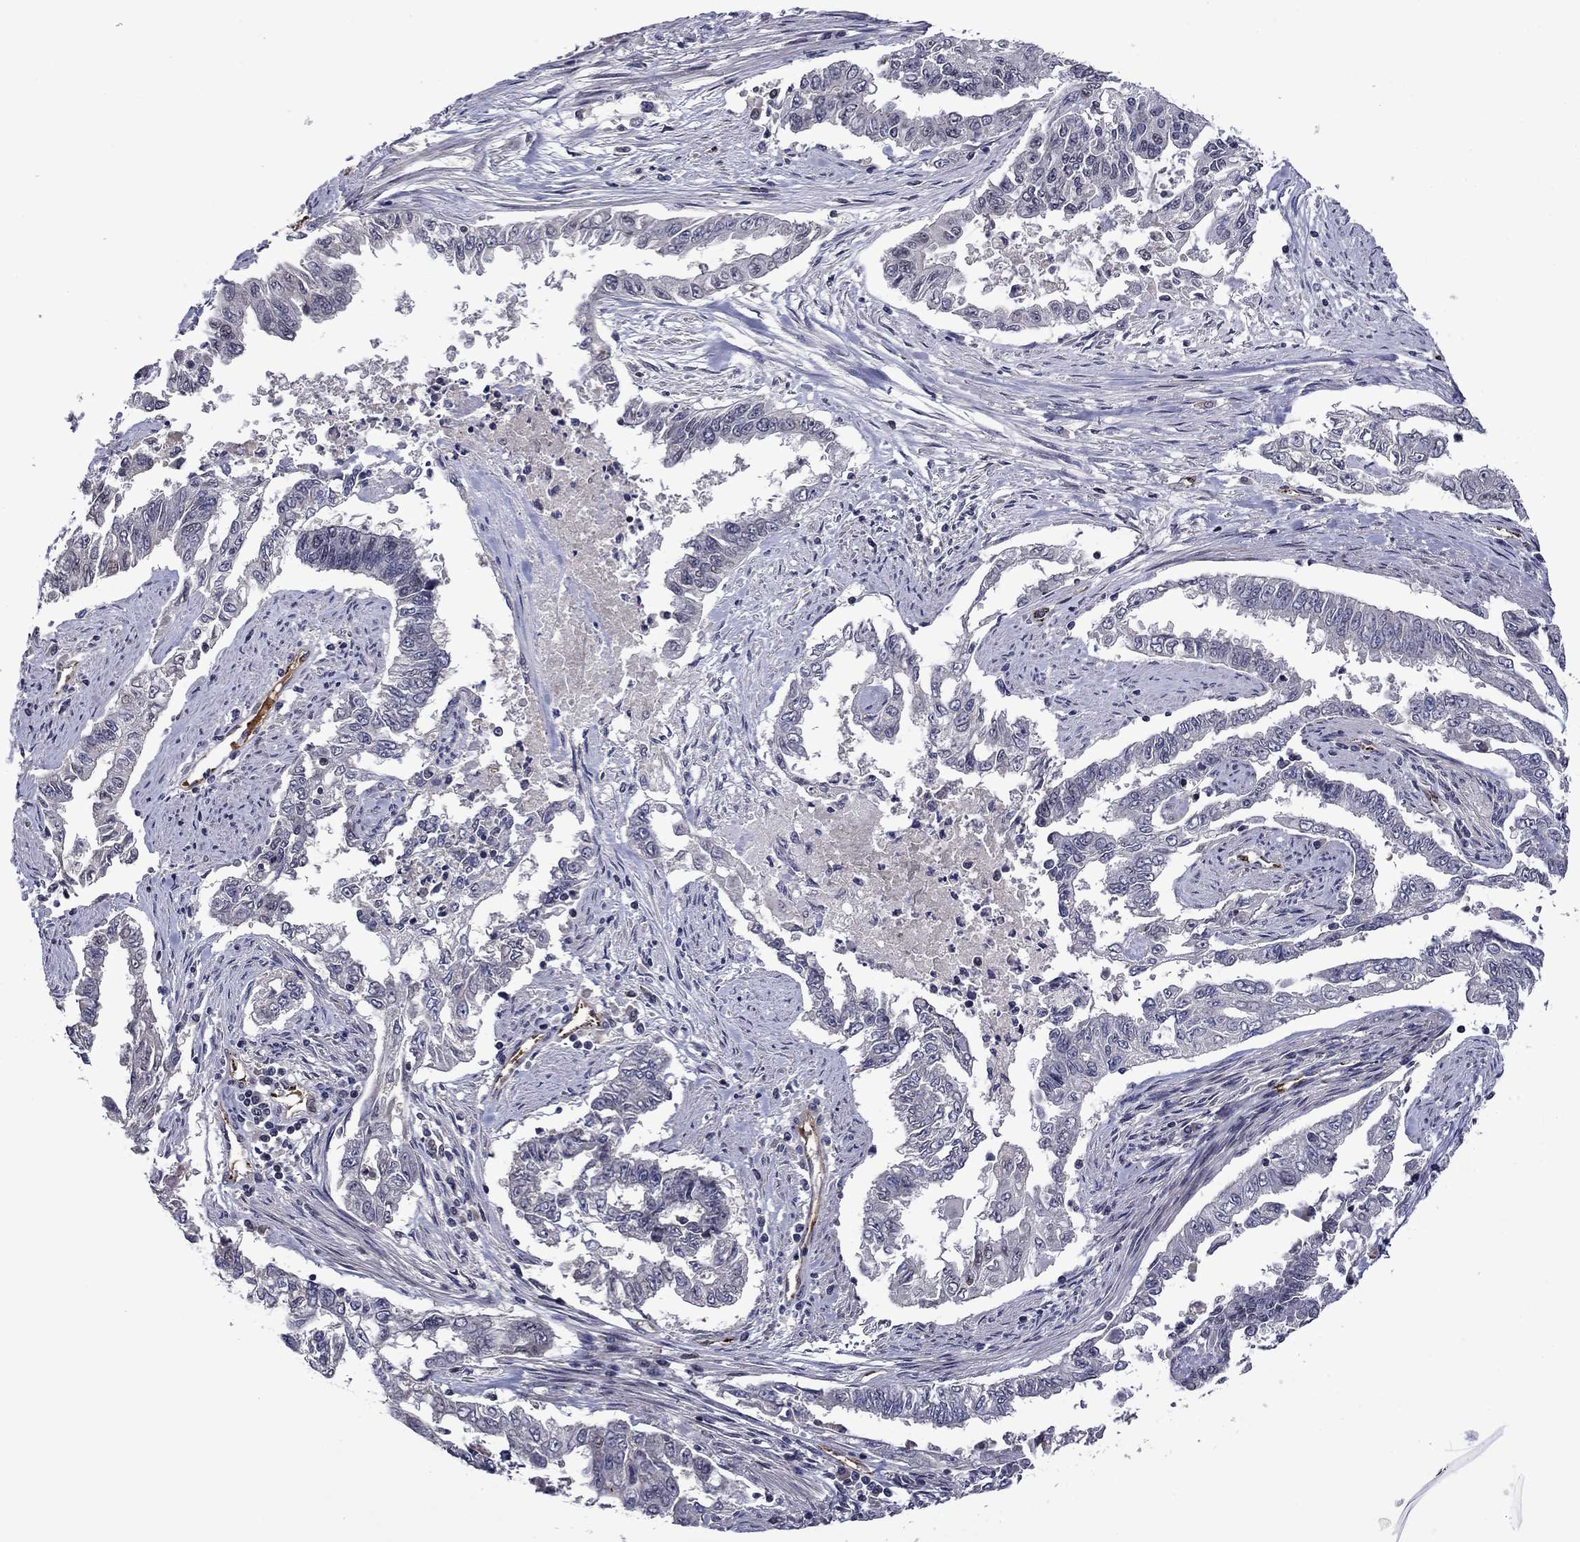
{"staining": {"intensity": "negative", "quantity": "none", "location": "none"}, "tissue": "endometrial cancer", "cell_type": "Tumor cells", "image_type": "cancer", "snomed": [{"axis": "morphology", "description": "Adenocarcinoma, NOS"}, {"axis": "topography", "description": "Uterus"}], "caption": "Histopathology image shows no significant protein staining in tumor cells of endometrial cancer (adenocarcinoma).", "gene": "SLITRK1", "patient": {"sex": "female", "age": 59}}